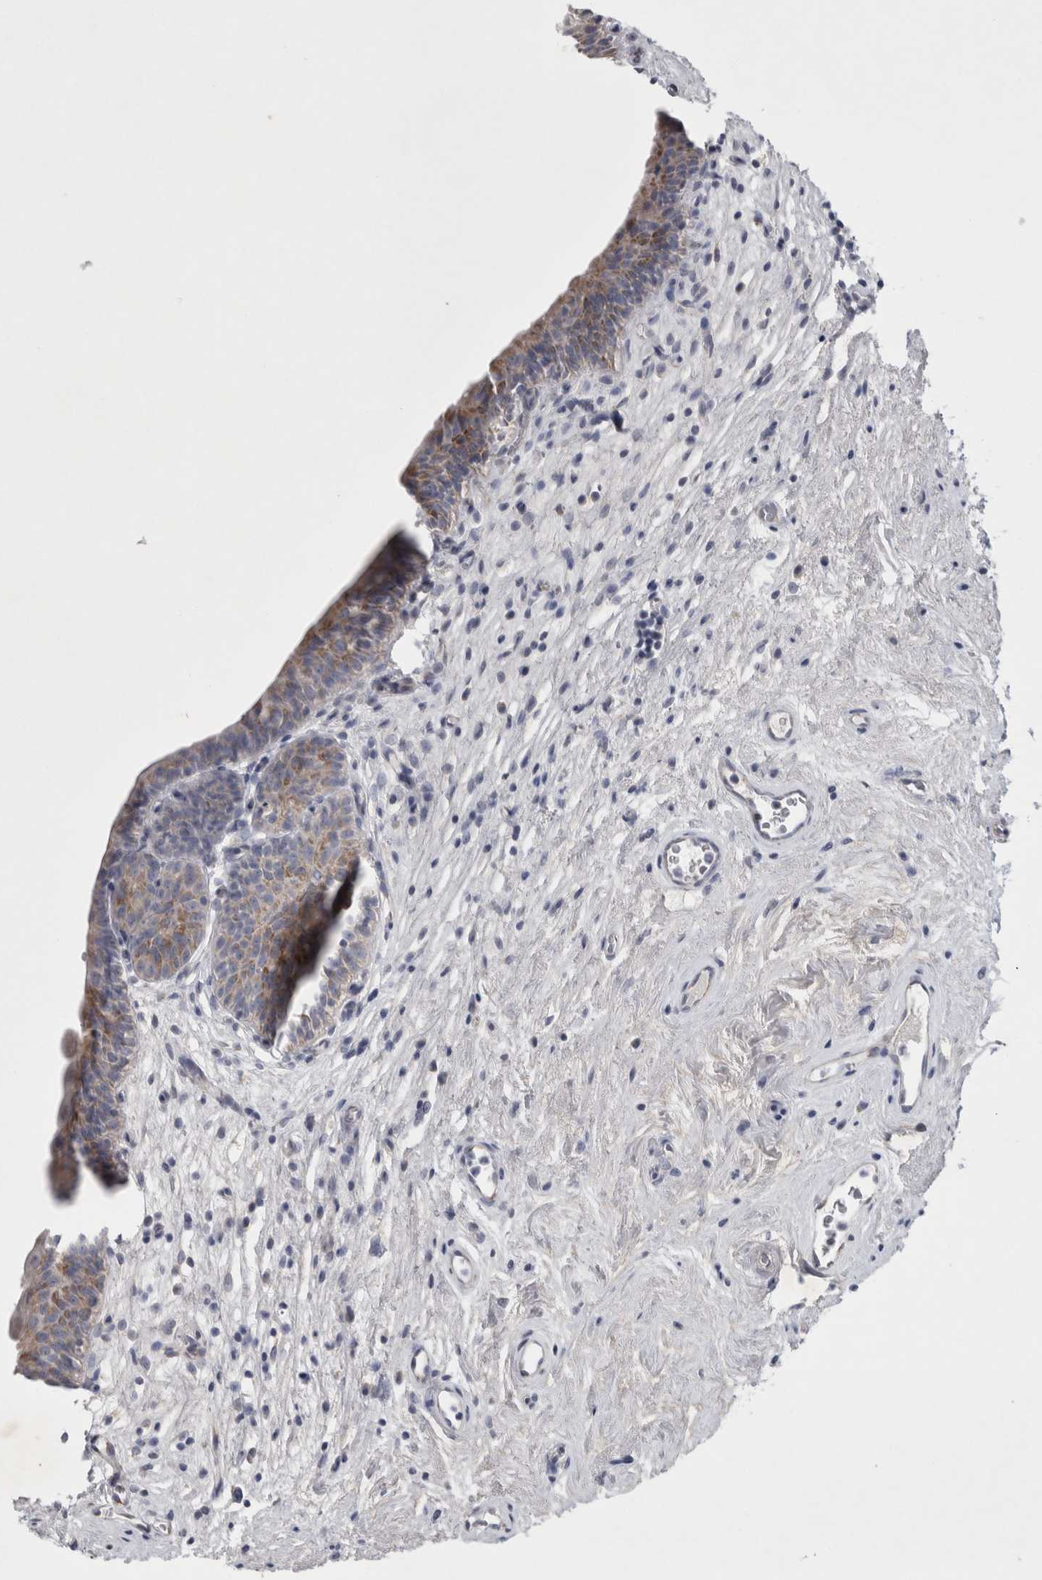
{"staining": {"intensity": "moderate", "quantity": "25%-75%", "location": "cytoplasmic/membranous"}, "tissue": "urinary bladder", "cell_type": "Urothelial cells", "image_type": "normal", "snomed": [{"axis": "morphology", "description": "Normal tissue, NOS"}, {"axis": "topography", "description": "Urinary bladder"}], "caption": "Immunohistochemistry micrograph of unremarkable human urinary bladder stained for a protein (brown), which shows medium levels of moderate cytoplasmic/membranous staining in approximately 25%-75% of urothelial cells.", "gene": "FXYD7", "patient": {"sex": "male", "age": 83}}